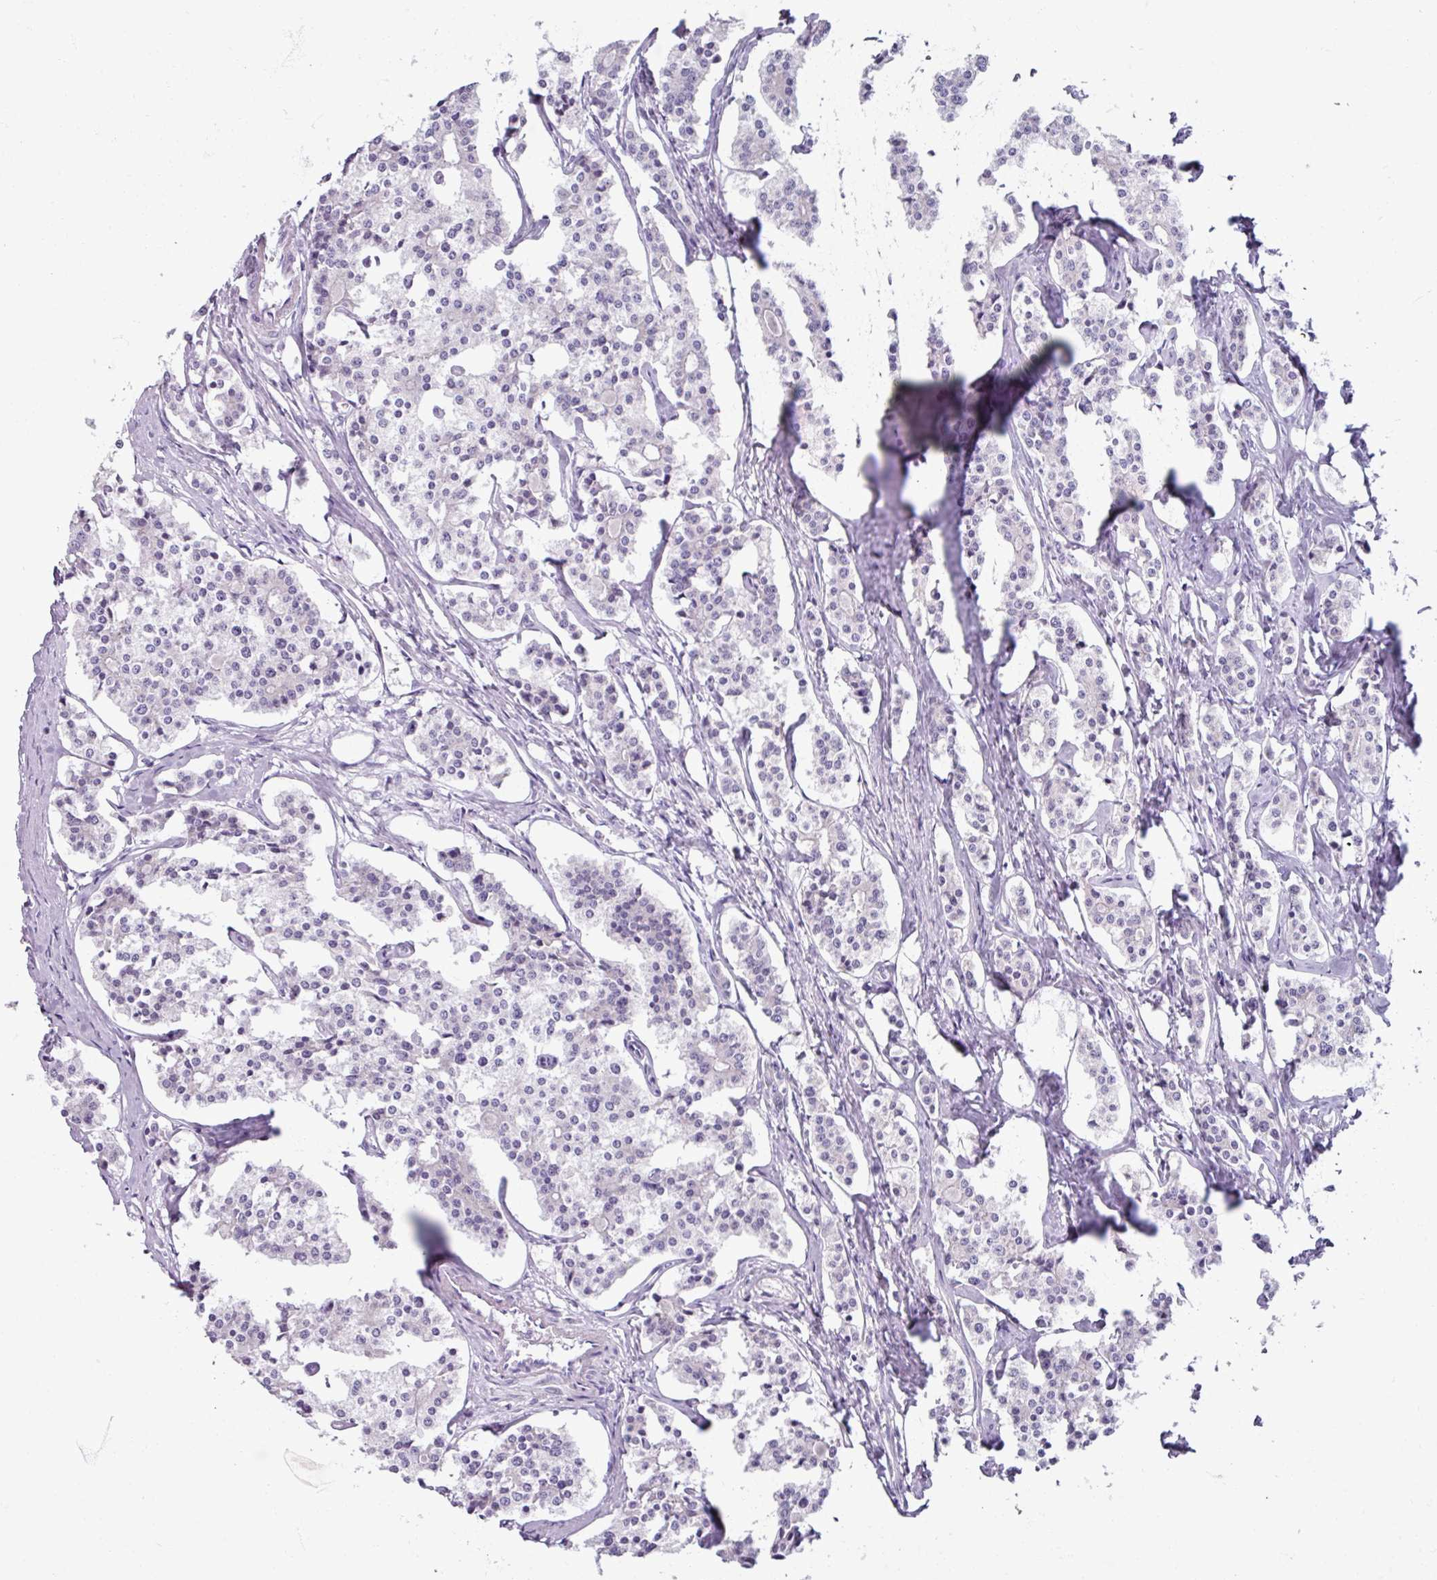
{"staining": {"intensity": "negative", "quantity": "none", "location": "none"}, "tissue": "carcinoid", "cell_type": "Tumor cells", "image_type": "cancer", "snomed": [{"axis": "morphology", "description": "Carcinoid, malignant, NOS"}, {"axis": "topography", "description": "Small intestine"}], "caption": "Immunohistochemistry (IHC) image of neoplastic tissue: human carcinoid stained with DAB reveals no significant protein positivity in tumor cells.", "gene": "SMIM11", "patient": {"sex": "male", "age": 63}}